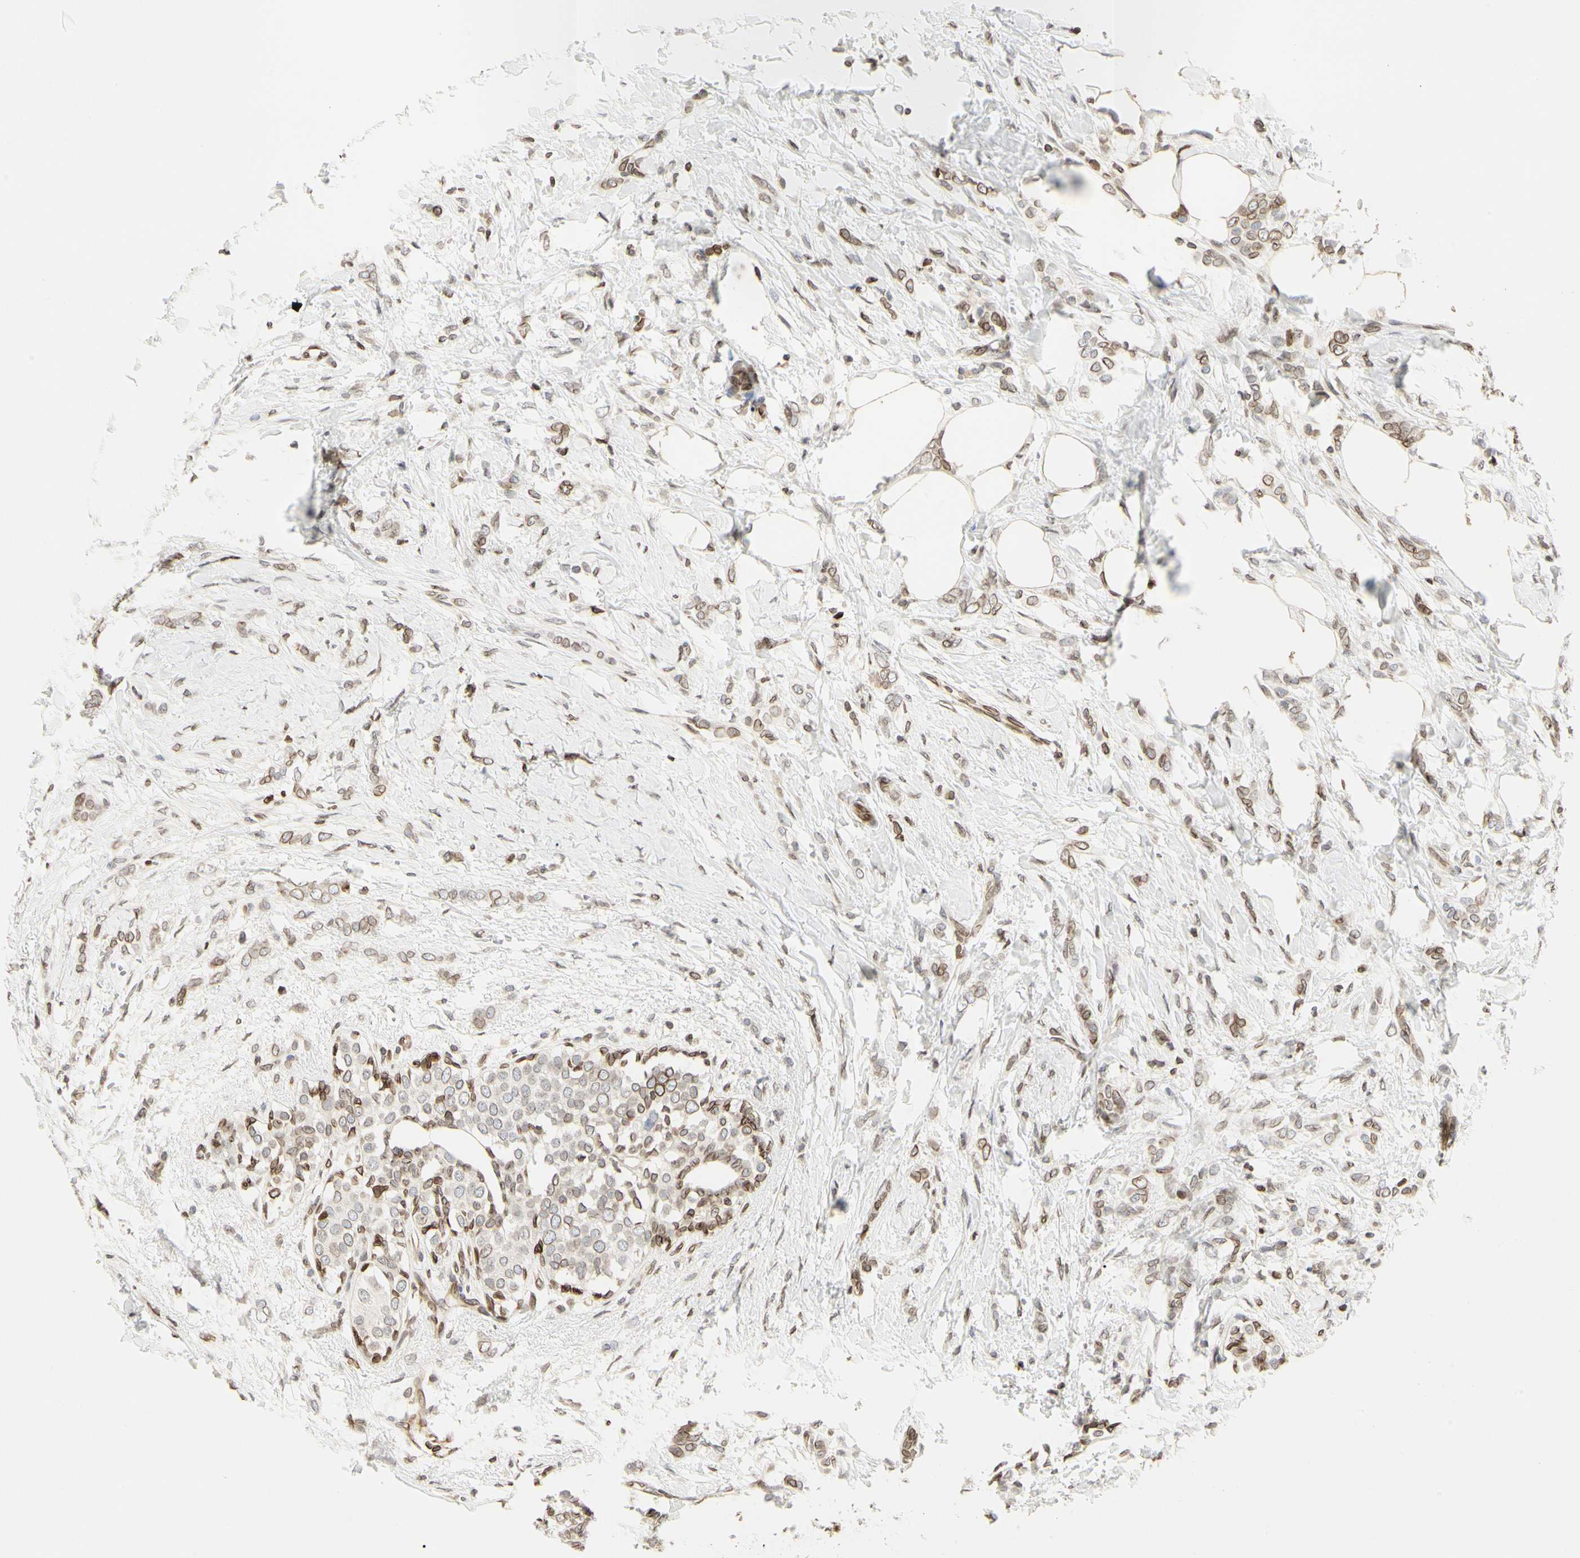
{"staining": {"intensity": "moderate", "quantity": ">75%", "location": "cytoplasmic/membranous,nuclear"}, "tissue": "breast cancer", "cell_type": "Tumor cells", "image_type": "cancer", "snomed": [{"axis": "morphology", "description": "Lobular carcinoma, in situ"}, {"axis": "morphology", "description": "Lobular carcinoma"}, {"axis": "topography", "description": "Breast"}], "caption": "An IHC image of neoplastic tissue is shown. Protein staining in brown highlights moderate cytoplasmic/membranous and nuclear positivity in breast cancer (lobular carcinoma in situ) within tumor cells.", "gene": "TMPO", "patient": {"sex": "female", "age": 41}}